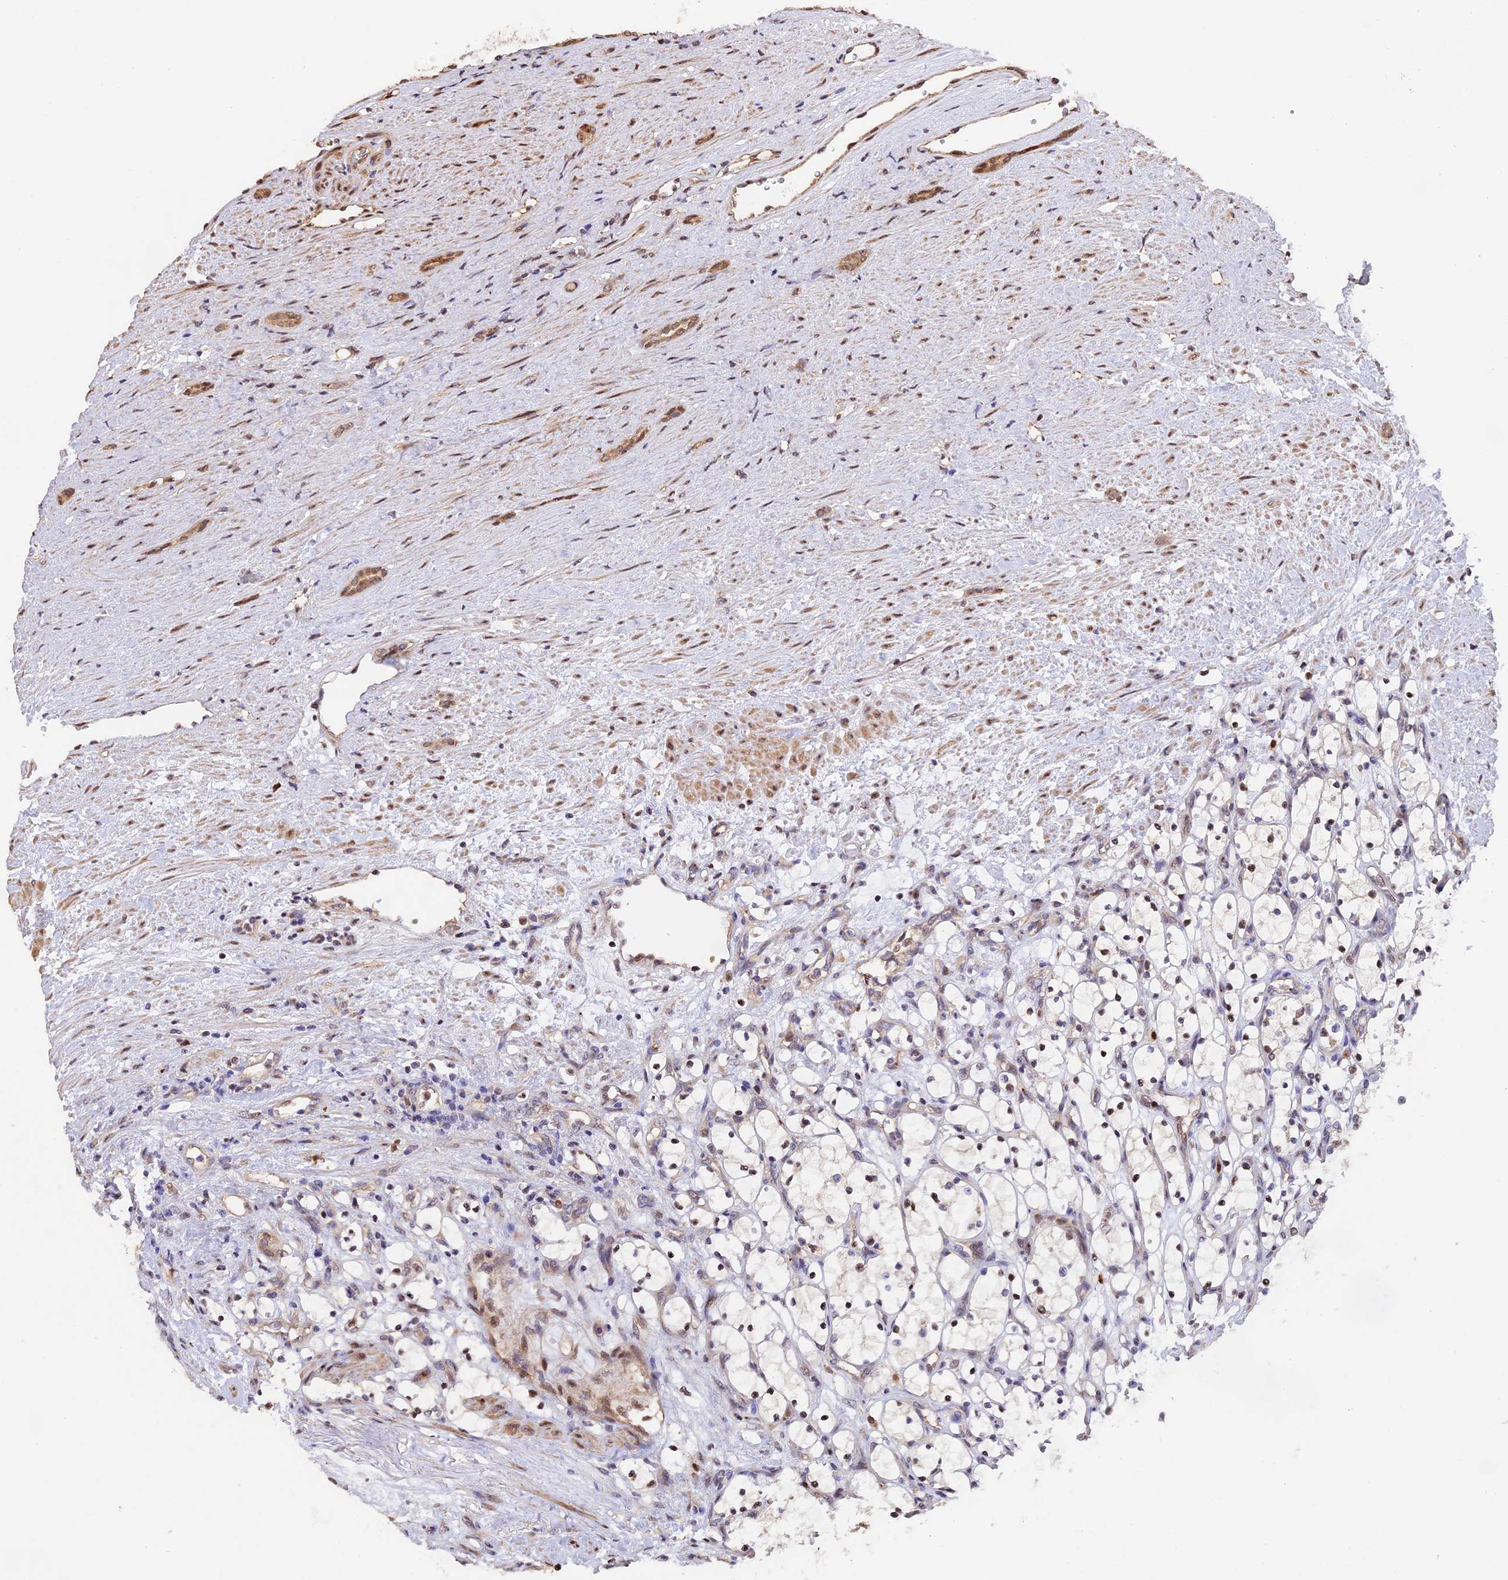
{"staining": {"intensity": "negative", "quantity": "none", "location": "none"}, "tissue": "renal cancer", "cell_type": "Tumor cells", "image_type": "cancer", "snomed": [{"axis": "morphology", "description": "Adenocarcinoma, NOS"}, {"axis": "topography", "description": "Kidney"}], "caption": "Tumor cells are negative for brown protein staining in adenocarcinoma (renal).", "gene": "HERPUD1", "patient": {"sex": "female", "age": 69}}